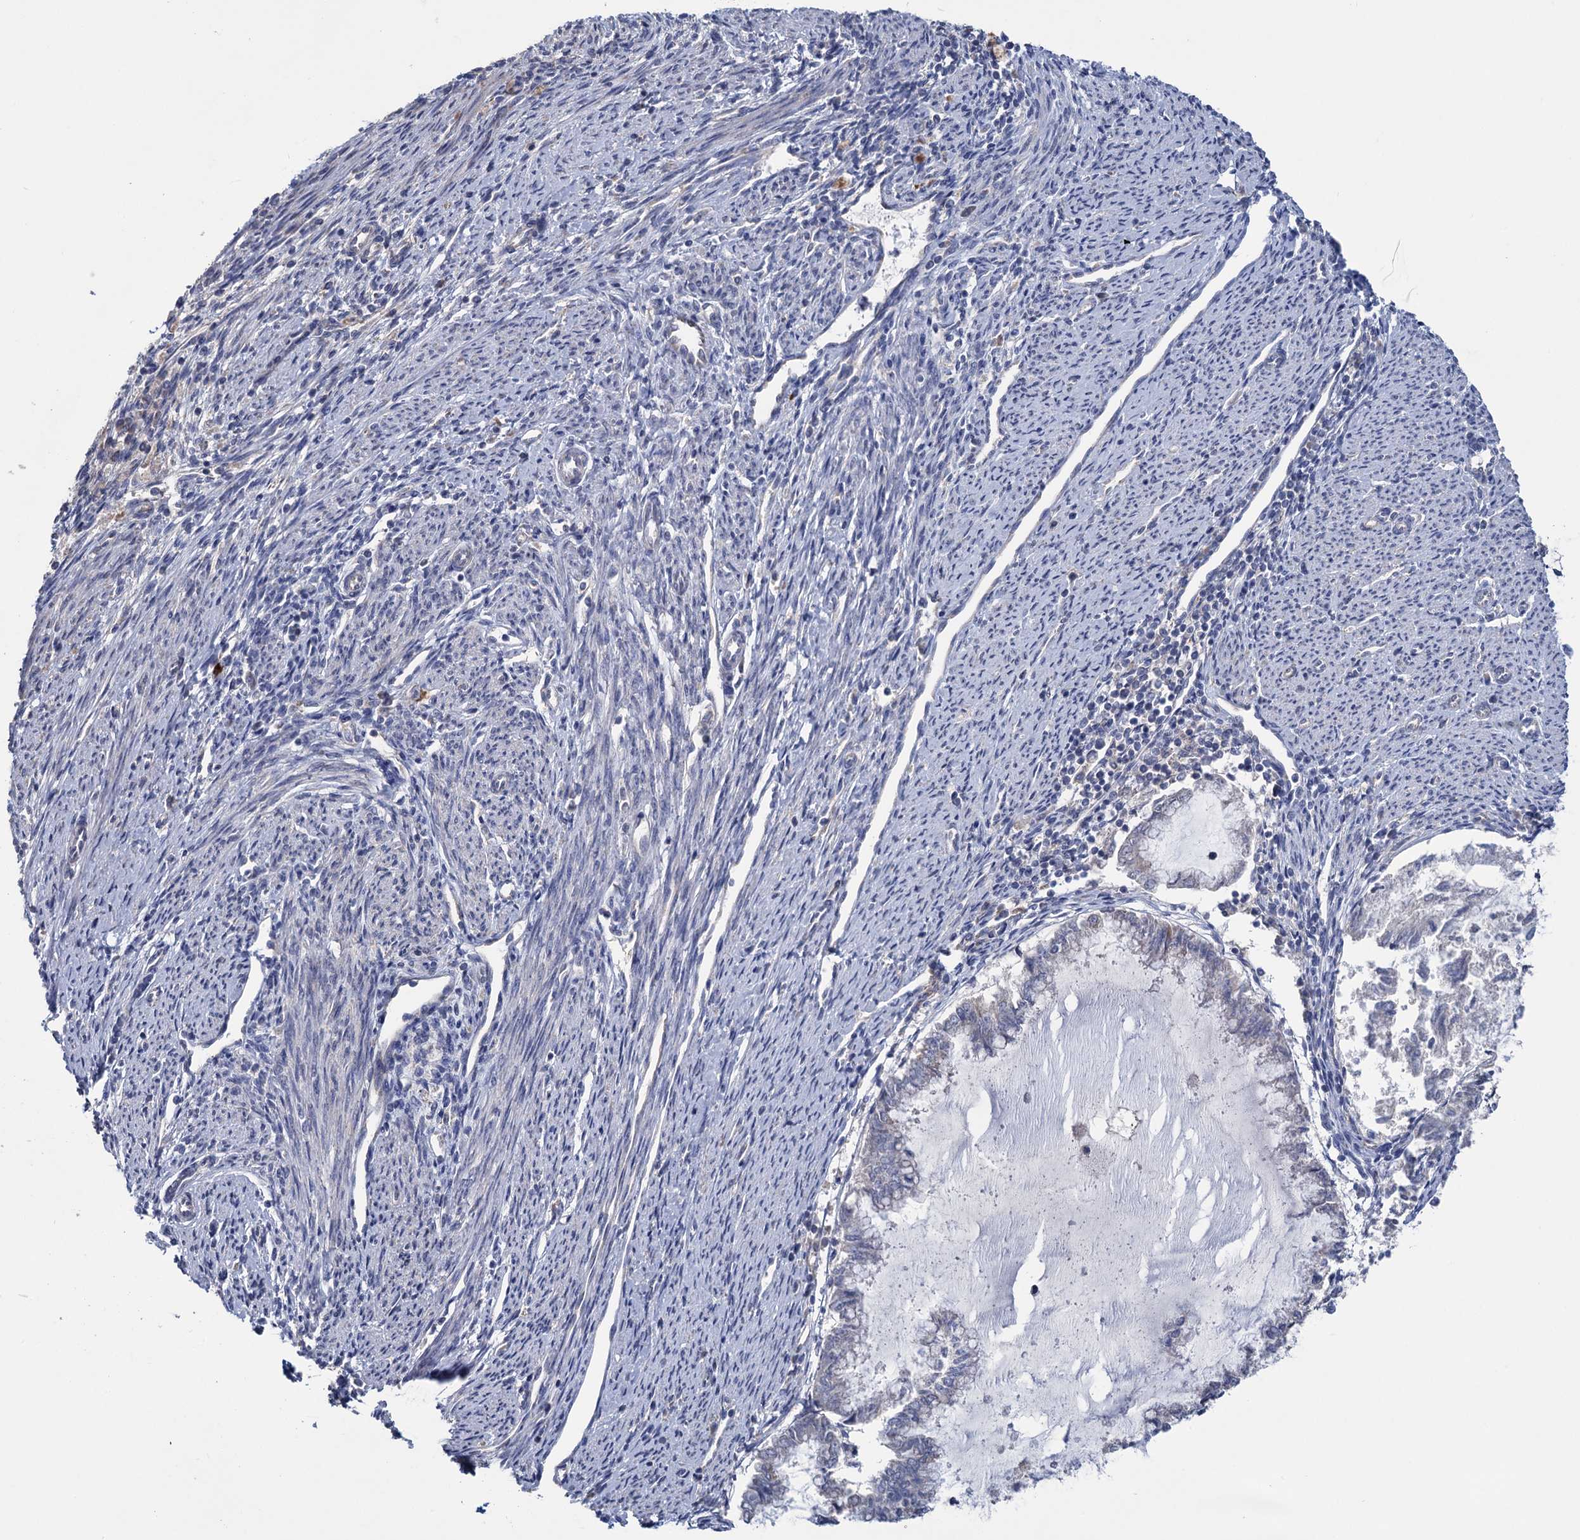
{"staining": {"intensity": "weak", "quantity": "<25%", "location": "cytoplasmic/membranous"}, "tissue": "endometrial cancer", "cell_type": "Tumor cells", "image_type": "cancer", "snomed": [{"axis": "morphology", "description": "Adenocarcinoma, NOS"}, {"axis": "topography", "description": "Endometrium"}], "caption": "The photomicrograph shows no significant staining in tumor cells of endometrial adenocarcinoma.", "gene": "GSTM2", "patient": {"sex": "female", "age": 79}}